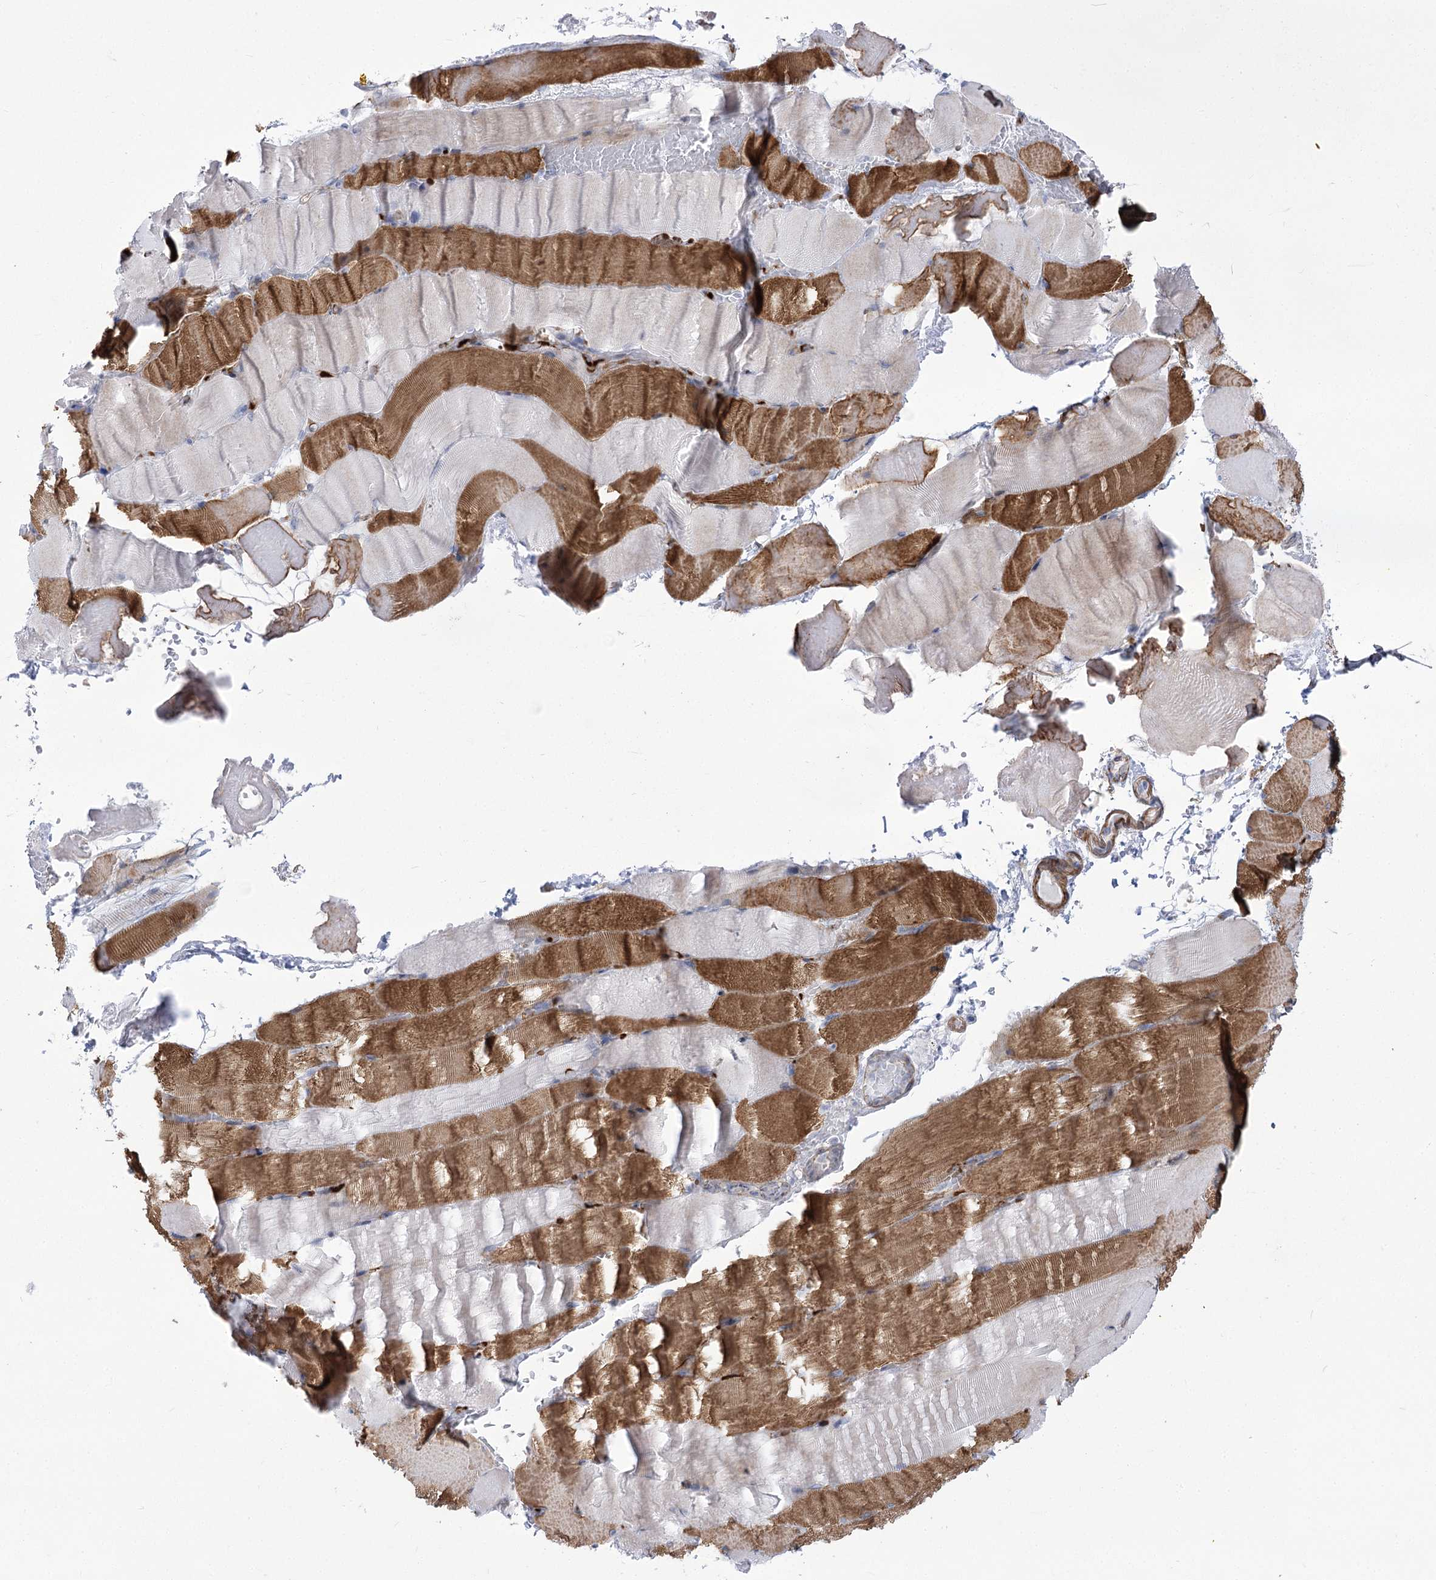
{"staining": {"intensity": "strong", "quantity": "<25%", "location": "cytoplasmic/membranous"}, "tissue": "skeletal muscle", "cell_type": "Myocytes", "image_type": "normal", "snomed": [{"axis": "morphology", "description": "Normal tissue, NOS"}, {"axis": "topography", "description": "Skeletal muscle"}, {"axis": "topography", "description": "Parathyroid gland"}], "caption": "Skeletal muscle stained with a brown dye exhibits strong cytoplasmic/membranous positive positivity in approximately <25% of myocytes.", "gene": "ANKRD23", "patient": {"sex": "female", "age": 37}}